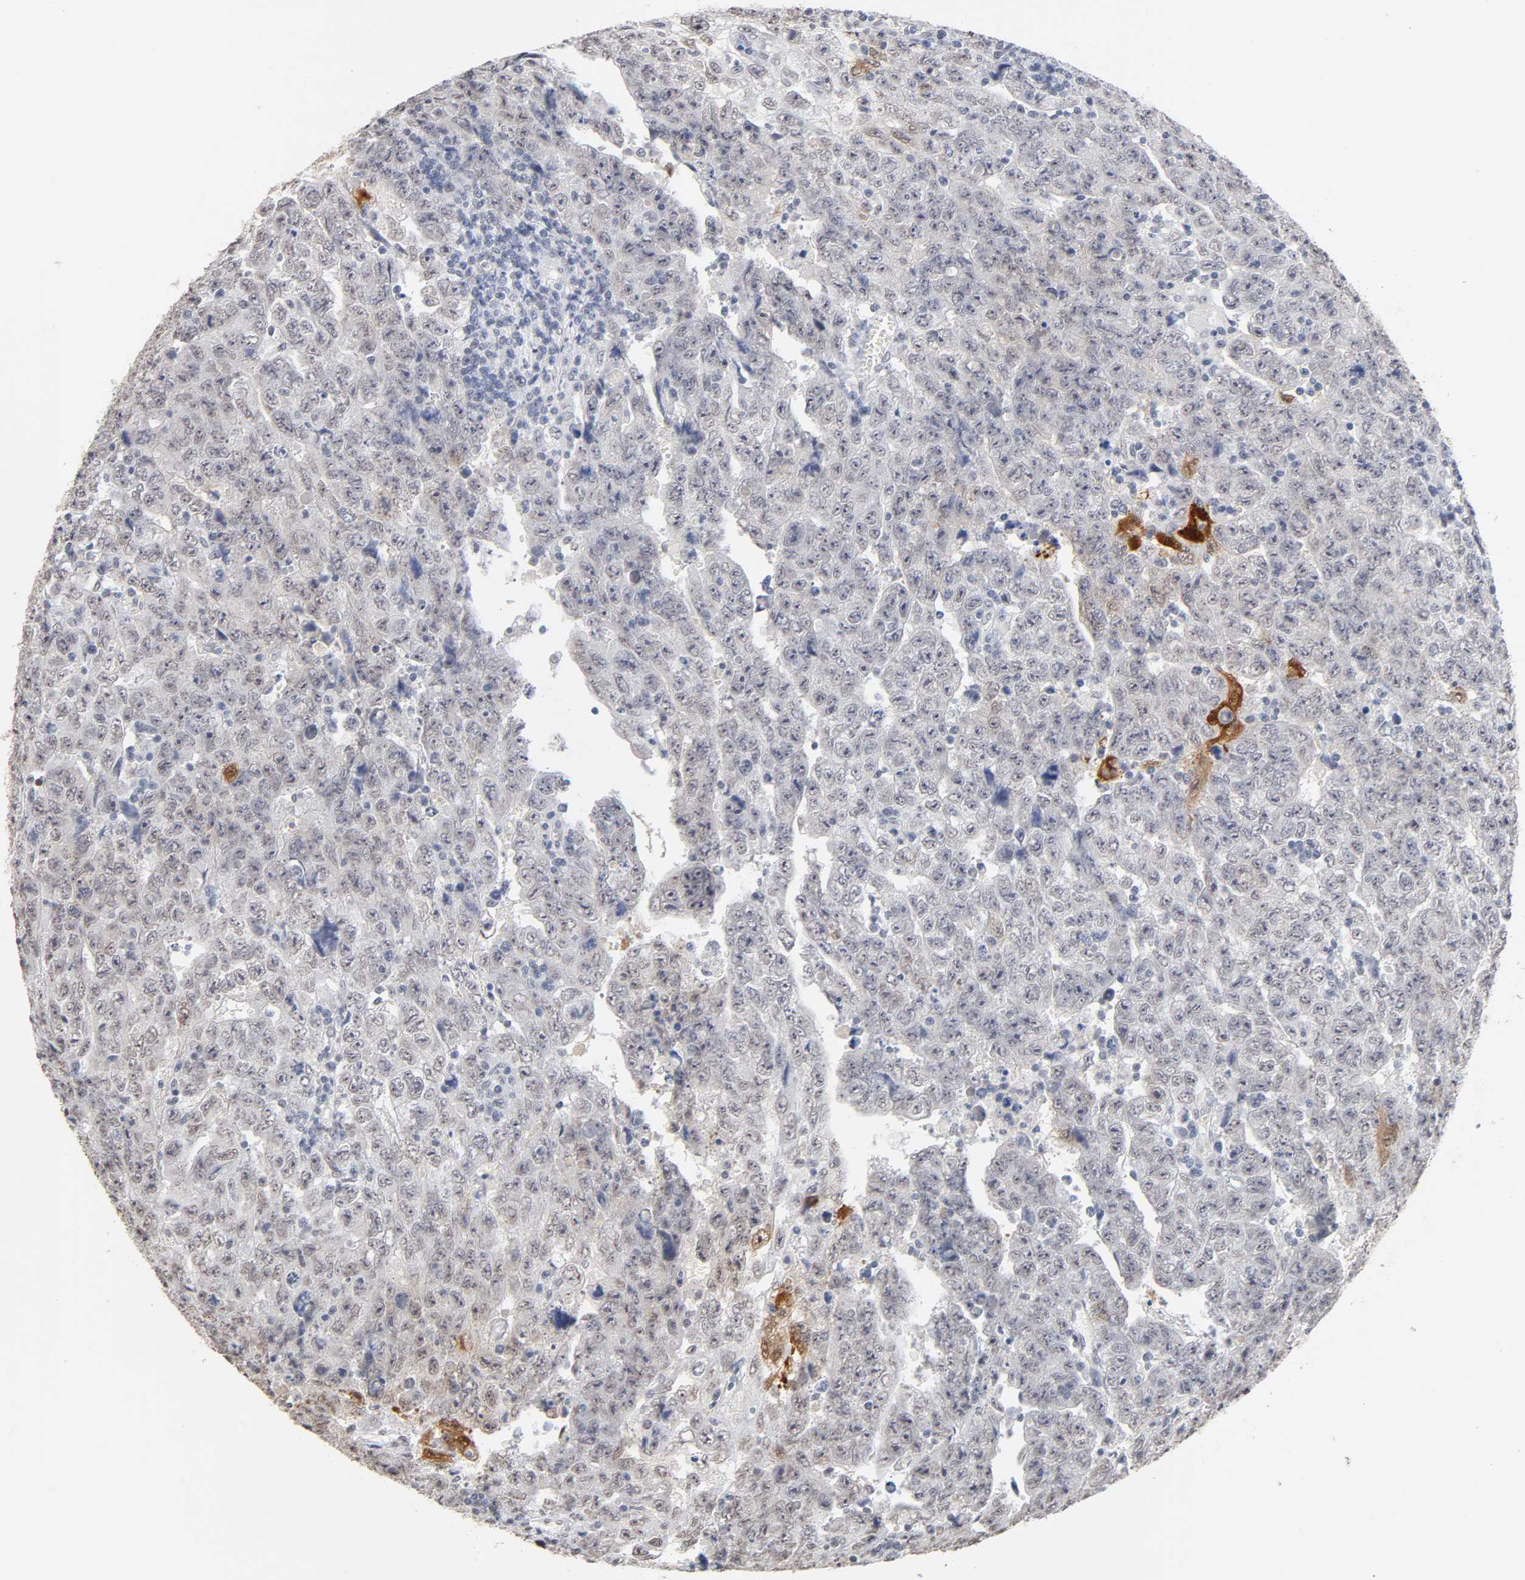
{"staining": {"intensity": "moderate", "quantity": "<25%", "location": "cytoplasmic/membranous,nuclear"}, "tissue": "testis cancer", "cell_type": "Tumor cells", "image_type": "cancer", "snomed": [{"axis": "morphology", "description": "Carcinoma, Embryonal, NOS"}, {"axis": "topography", "description": "Testis"}], "caption": "IHC micrograph of testis cancer stained for a protein (brown), which shows low levels of moderate cytoplasmic/membranous and nuclear positivity in approximately <25% of tumor cells.", "gene": "CRABP2", "patient": {"sex": "male", "age": 28}}